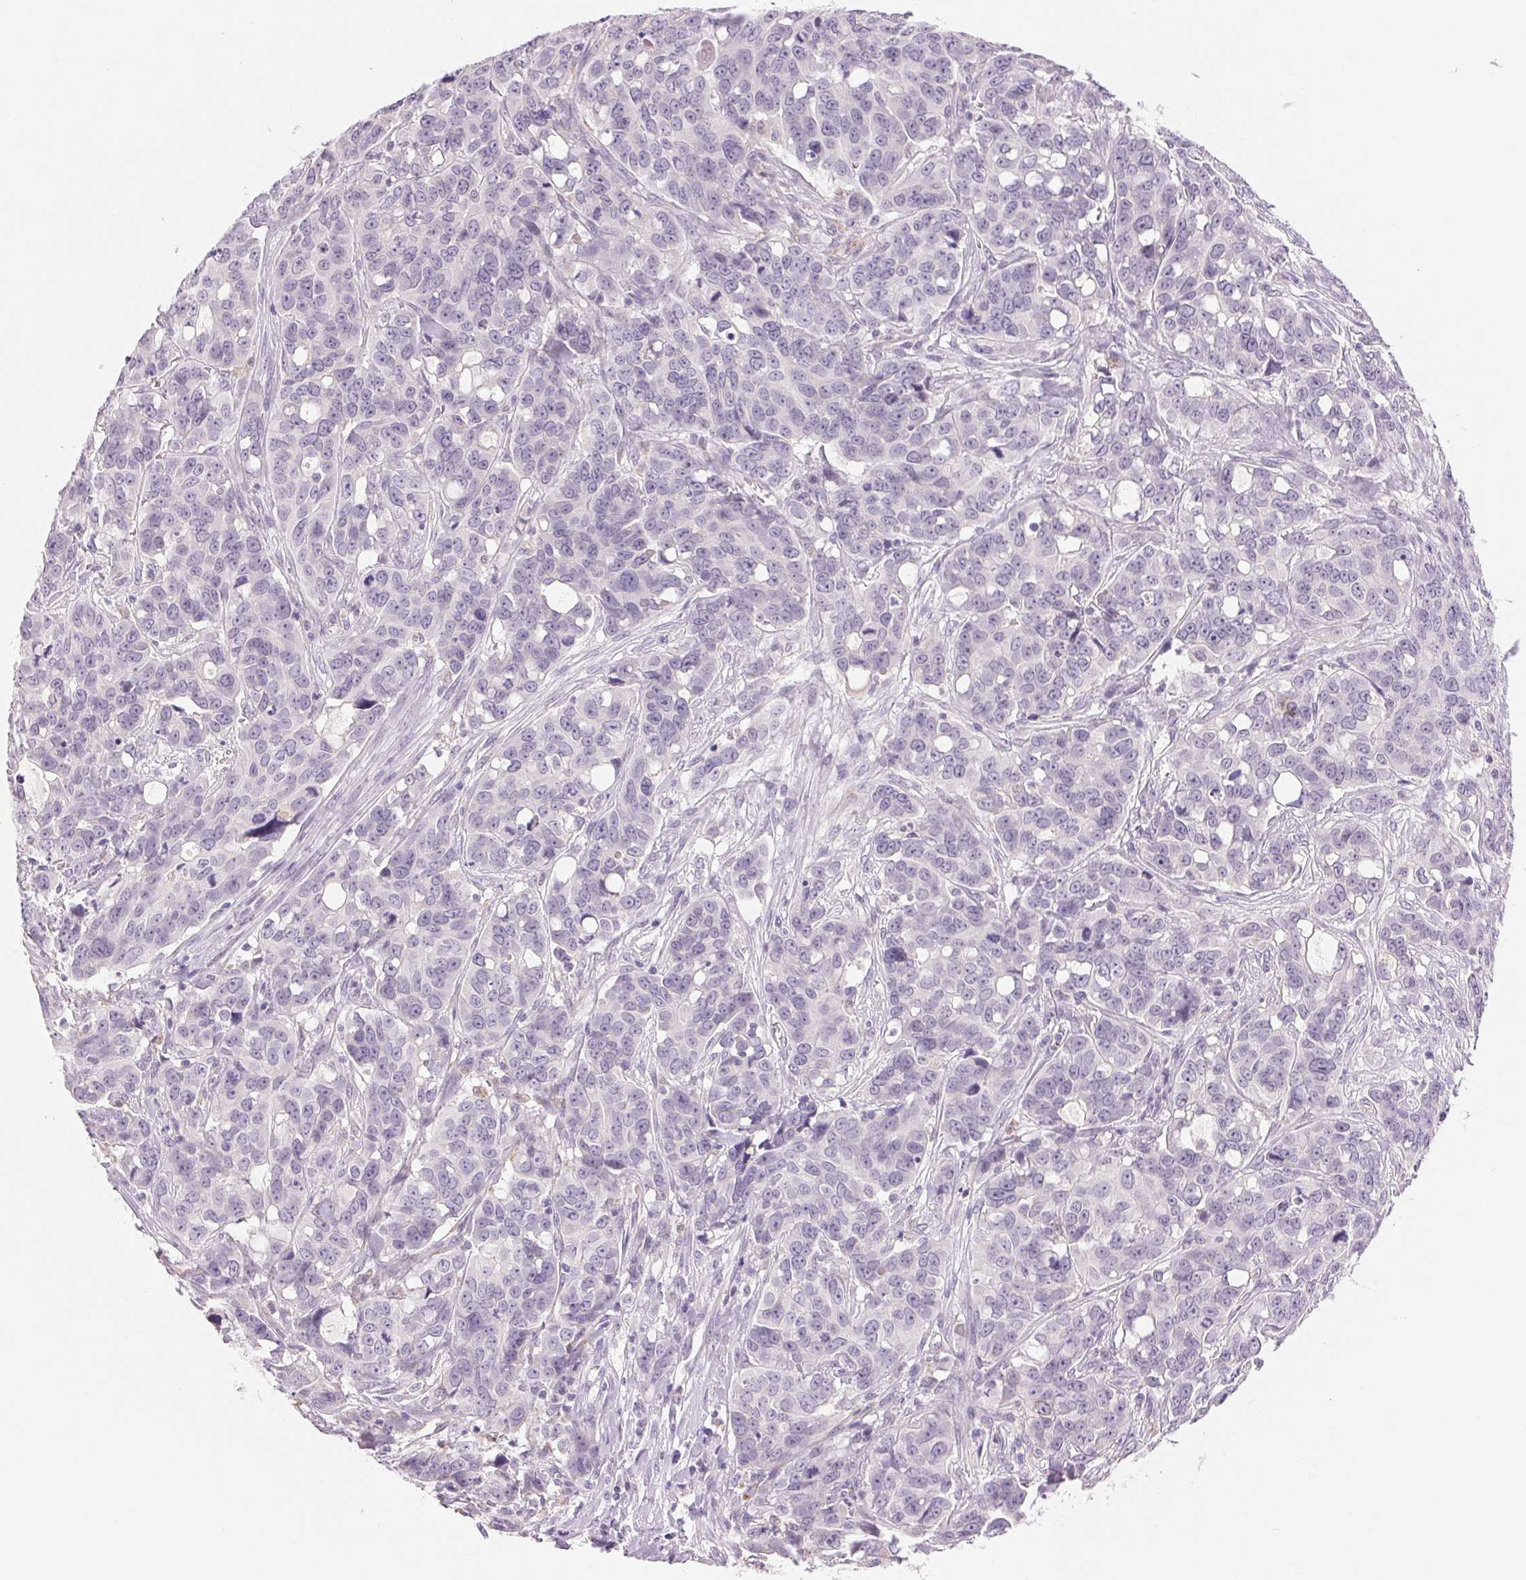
{"staining": {"intensity": "negative", "quantity": "none", "location": "none"}, "tissue": "ovarian cancer", "cell_type": "Tumor cells", "image_type": "cancer", "snomed": [{"axis": "morphology", "description": "Carcinoma, endometroid"}, {"axis": "topography", "description": "Ovary"}], "caption": "This is an IHC image of human ovarian cancer (endometroid carcinoma). There is no positivity in tumor cells.", "gene": "CYP11B1", "patient": {"sex": "female", "age": 78}}